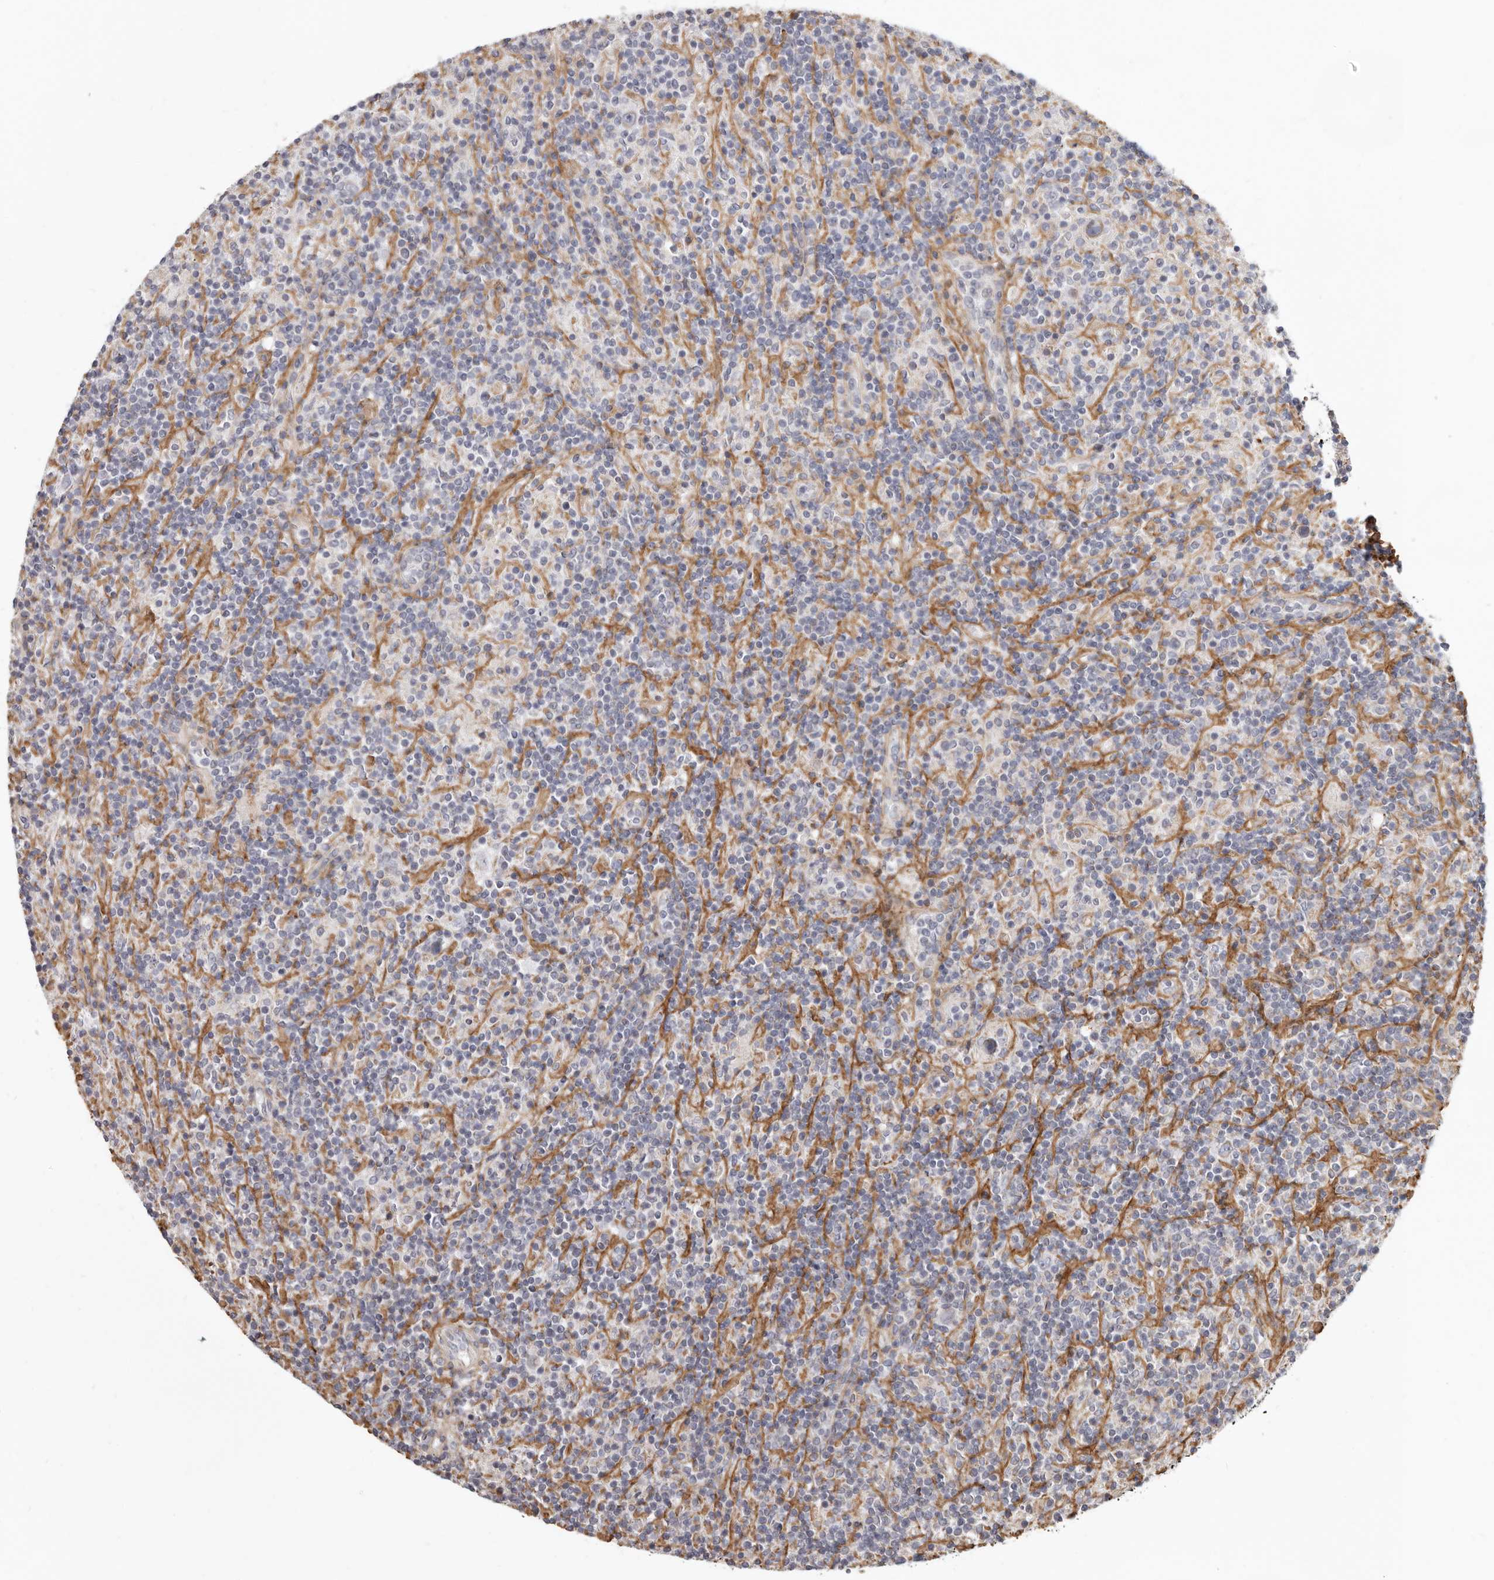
{"staining": {"intensity": "negative", "quantity": "none", "location": "none"}, "tissue": "lymphoma", "cell_type": "Tumor cells", "image_type": "cancer", "snomed": [{"axis": "morphology", "description": "Hodgkin's disease, NOS"}, {"axis": "topography", "description": "Lymph node"}], "caption": "Human lymphoma stained for a protein using IHC displays no staining in tumor cells.", "gene": "MRPS10", "patient": {"sex": "male", "age": 70}}